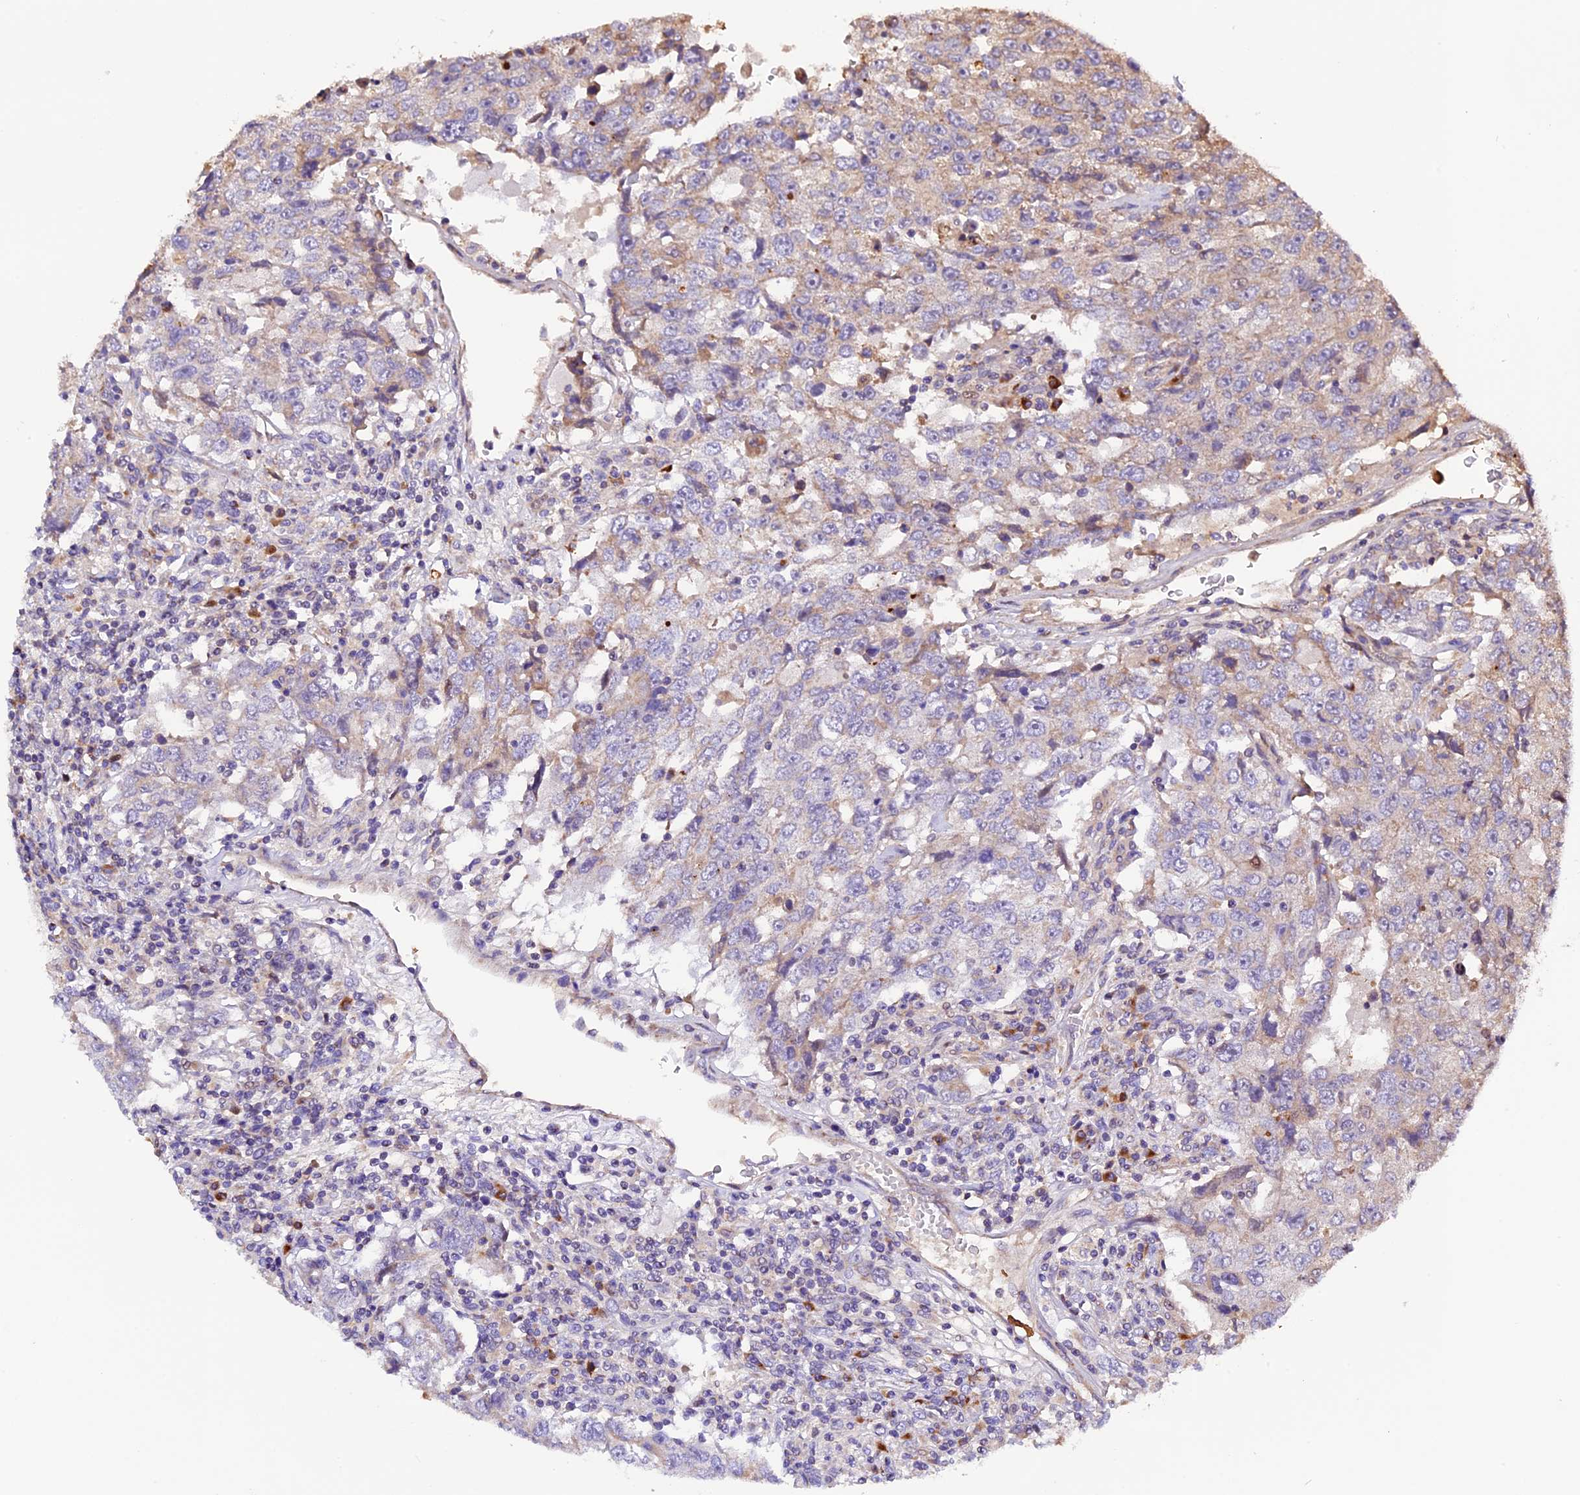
{"staining": {"intensity": "moderate", "quantity": "<25%", "location": "cytoplasmic/membranous"}, "tissue": "testis cancer", "cell_type": "Tumor cells", "image_type": "cancer", "snomed": [{"axis": "morphology", "description": "Carcinoma, Embryonal, NOS"}, {"axis": "topography", "description": "Testis"}], "caption": "Testis cancer stained with a brown dye displays moderate cytoplasmic/membranous positive expression in approximately <25% of tumor cells.", "gene": "METTL22", "patient": {"sex": "male", "age": 26}}